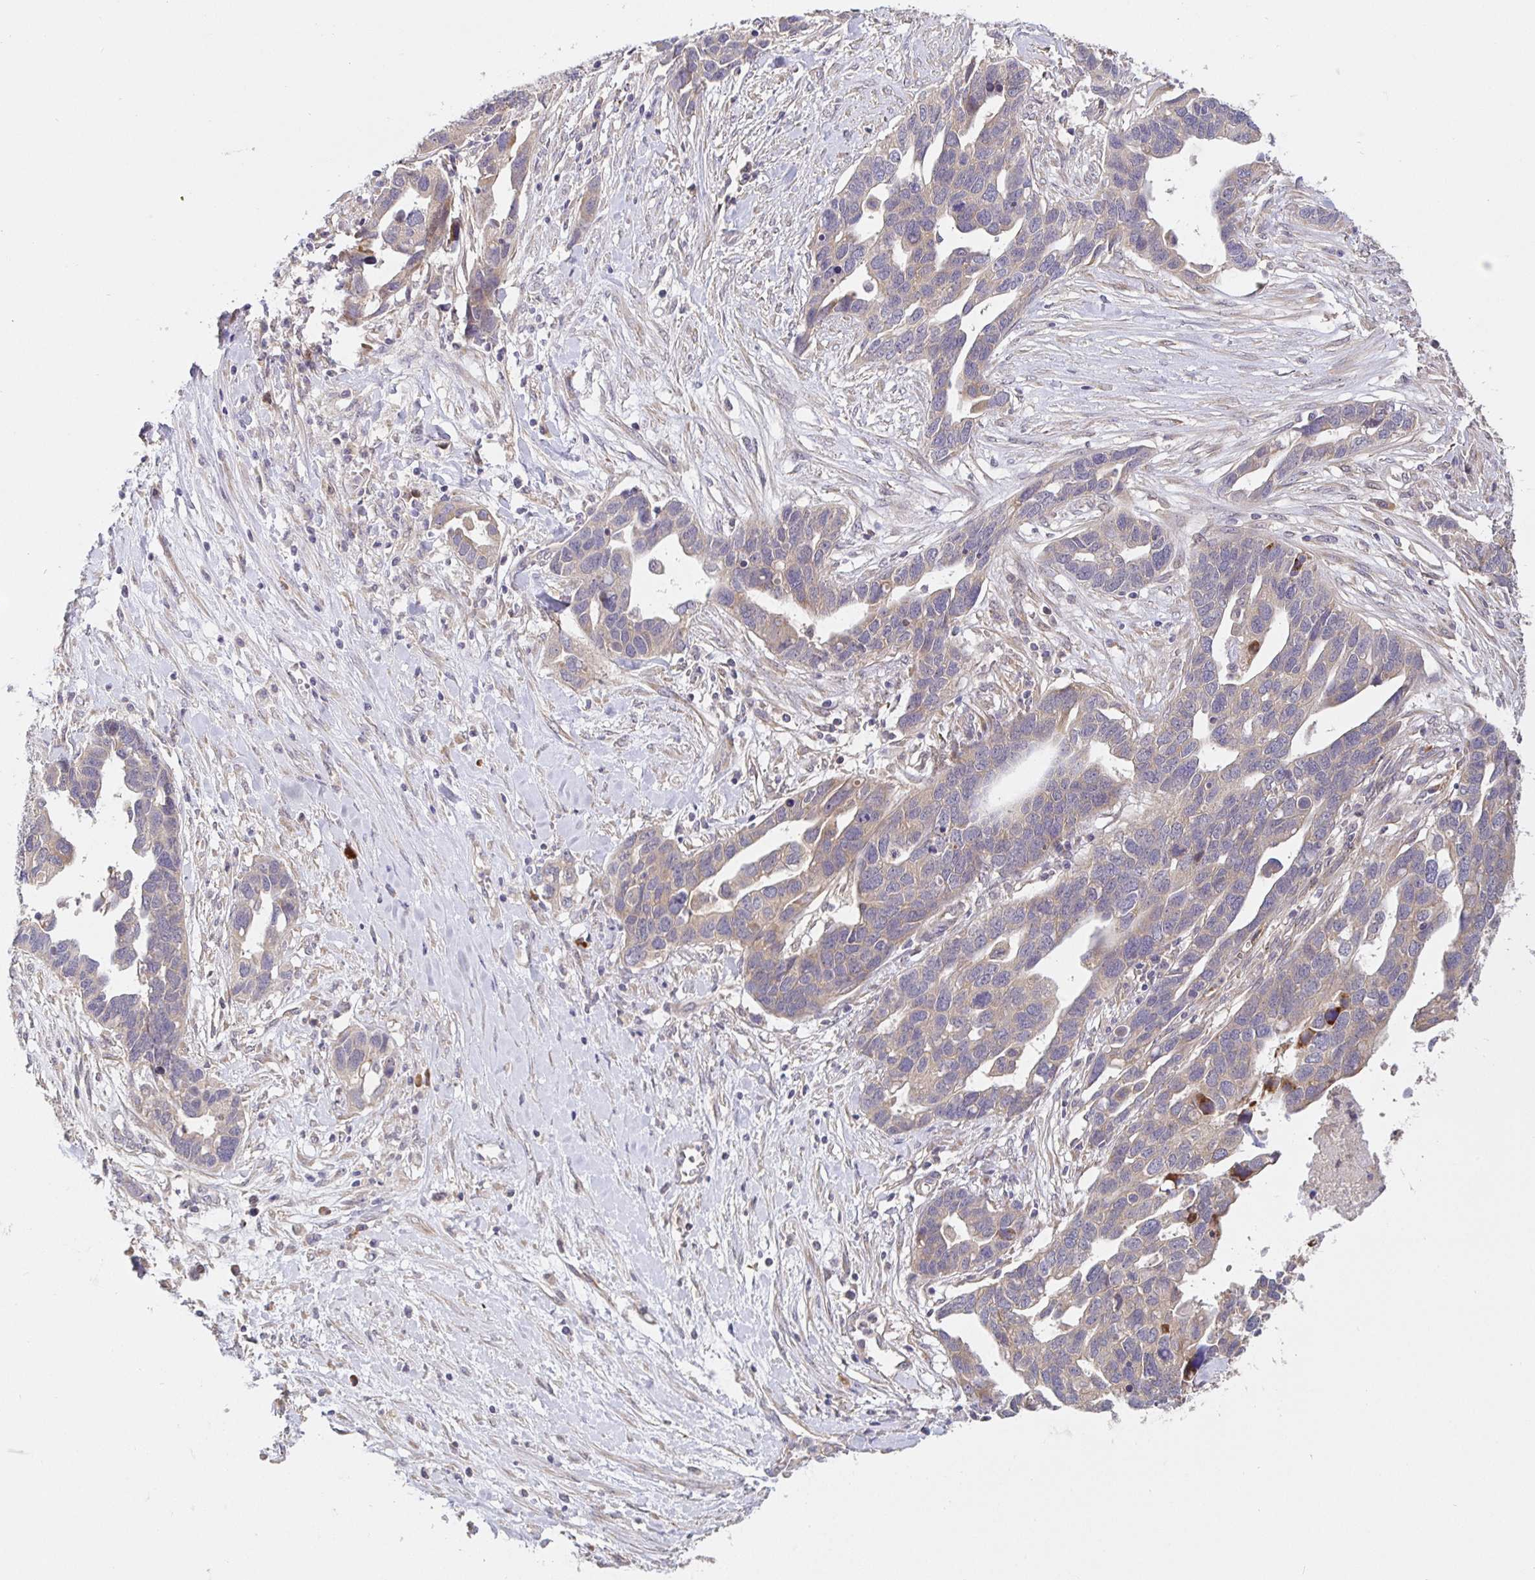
{"staining": {"intensity": "weak", "quantity": "25%-75%", "location": "cytoplasmic/membranous"}, "tissue": "ovarian cancer", "cell_type": "Tumor cells", "image_type": "cancer", "snomed": [{"axis": "morphology", "description": "Cystadenocarcinoma, serous, NOS"}, {"axis": "topography", "description": "Ovary"}], "caption": "High-power microscopy captured an immunohistochemistry (IHC) photomicrograph of ovarian serous cystadenocarcinoma, revealing weak cytoplasmic/membranous expression in about 25%-75% of tumor cells.", "gene": "ZDHHC11", "patient": {"sex": "female", "age": 54}}